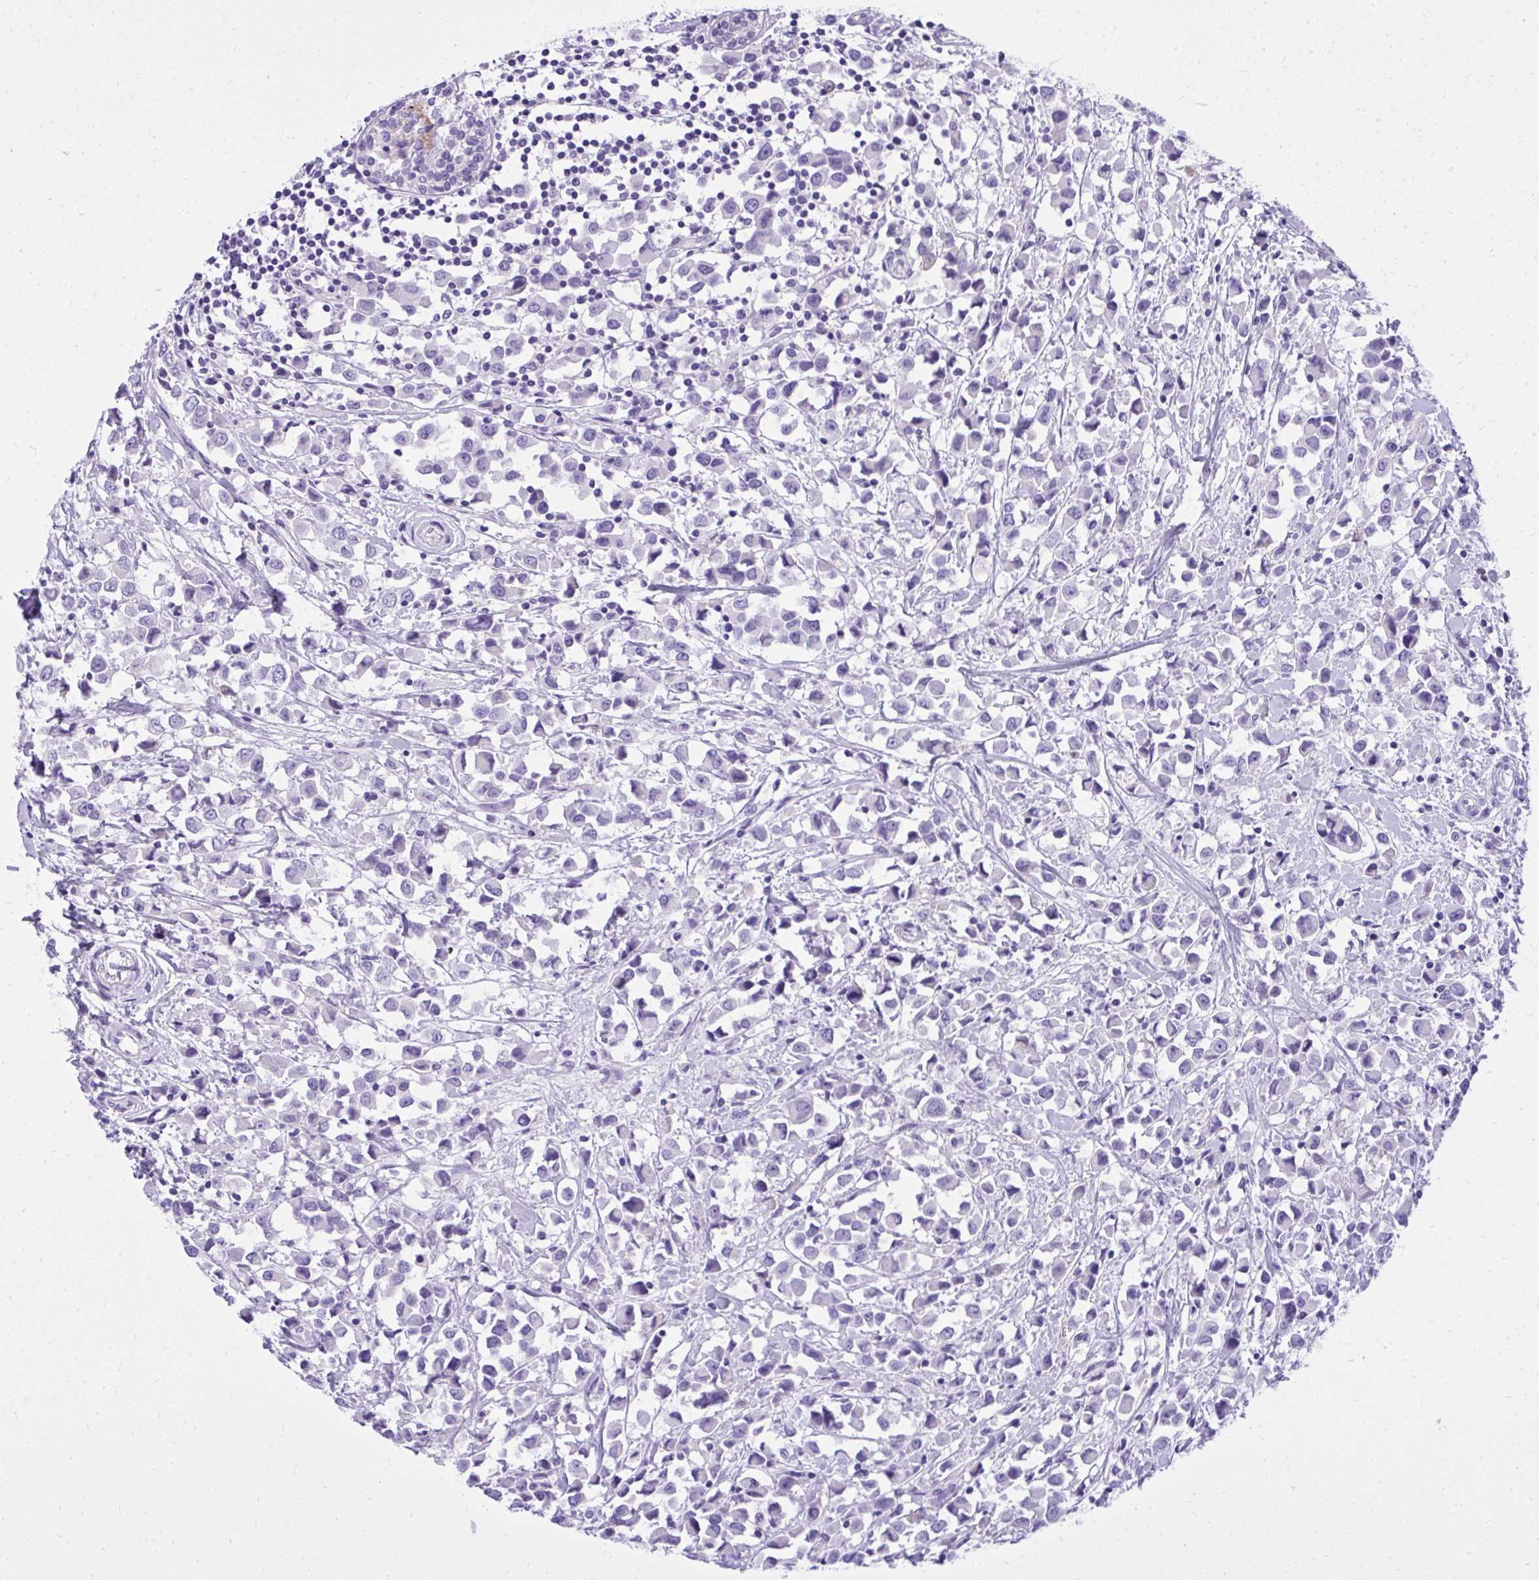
{"staining": {"intensity": "negative", "quantity": "none", "location": "none"}, "tissue": "breast cancer", "cell_type": "Tumor cells", "image_type": "cancer", "snomed": [{"axis": "morphology", "description": "Duct carcinoma"}, {"axis": "topography", "description": "Breast"}], "caption": "An IHC image of intraductal carcinoma (breast) is shown. There is no staining in tumor cells of intraductal carcinoma (breast). (DAB (3,3'-diaminobenzidine) immunohistochemistry (IHC) visualized using brightfield microscopy, high magnification).", "gene": "ST6GALNAC3", "patient": {"sex": "female", "age": 61}}